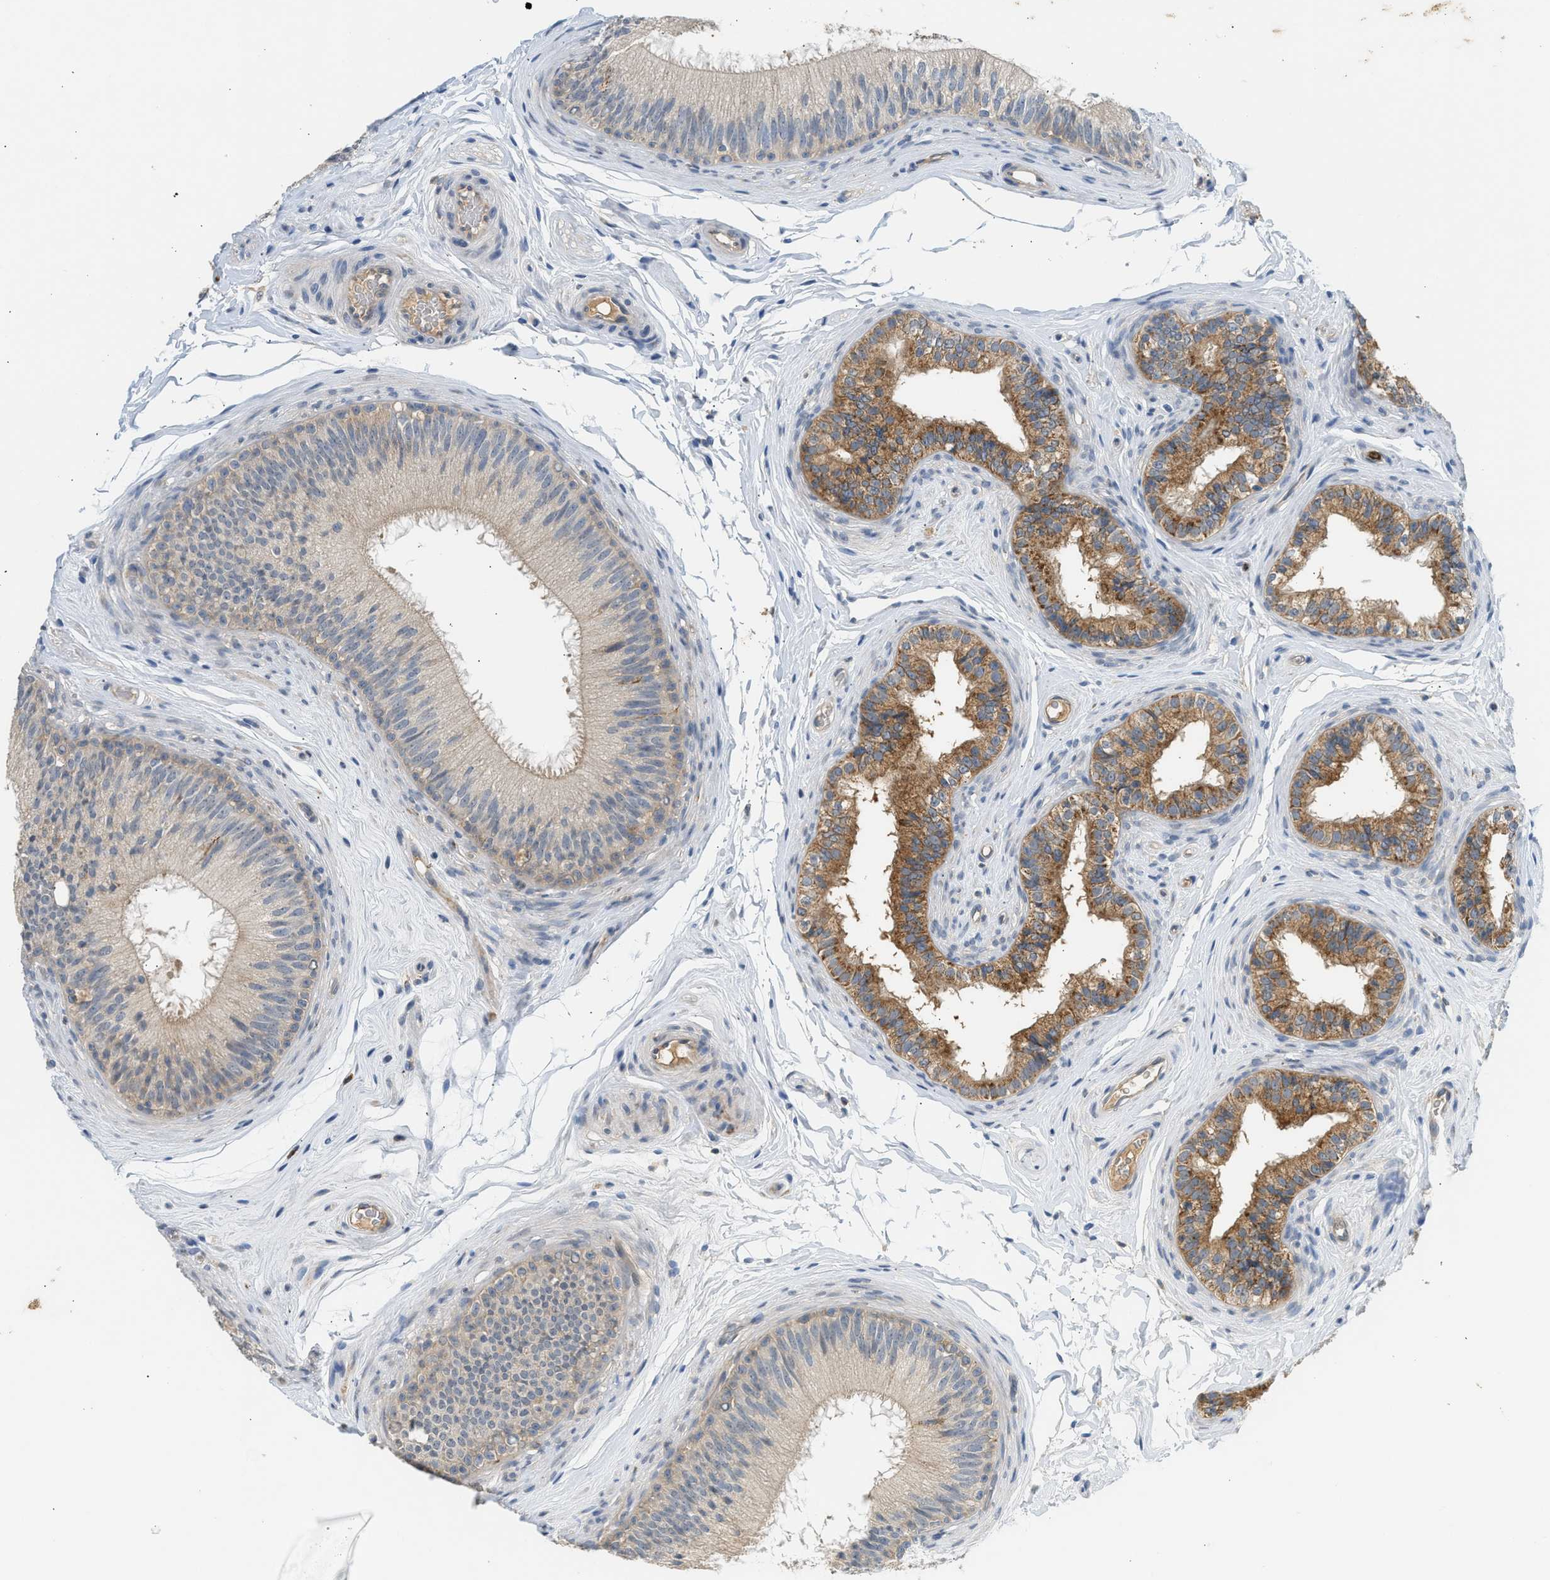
{"staining": {"intensity": "weak", "quantity": ">75%", "location": "cytoplasmic/membranous"}, "tissue": "epididymis", "cell_type": "Glandular cells", "image_type": "normal", "snomed": [{"axis": "morphology", "description": "Normal tissue, NOS"}, {"axis": "topography", "description": "Testis"}, {"axis": "topography", "description": "Epididymis"}], "caption": "Immunohistochemical staining of benign human epididymis exhibits weak cytoplasmic/membranous protein positivity in approximately >75% of glandular cells. (IHC, brightfield microscopy, high magnification).", "gene": "RHBDF2", "patient": {"sex": "male", "age": 36}}